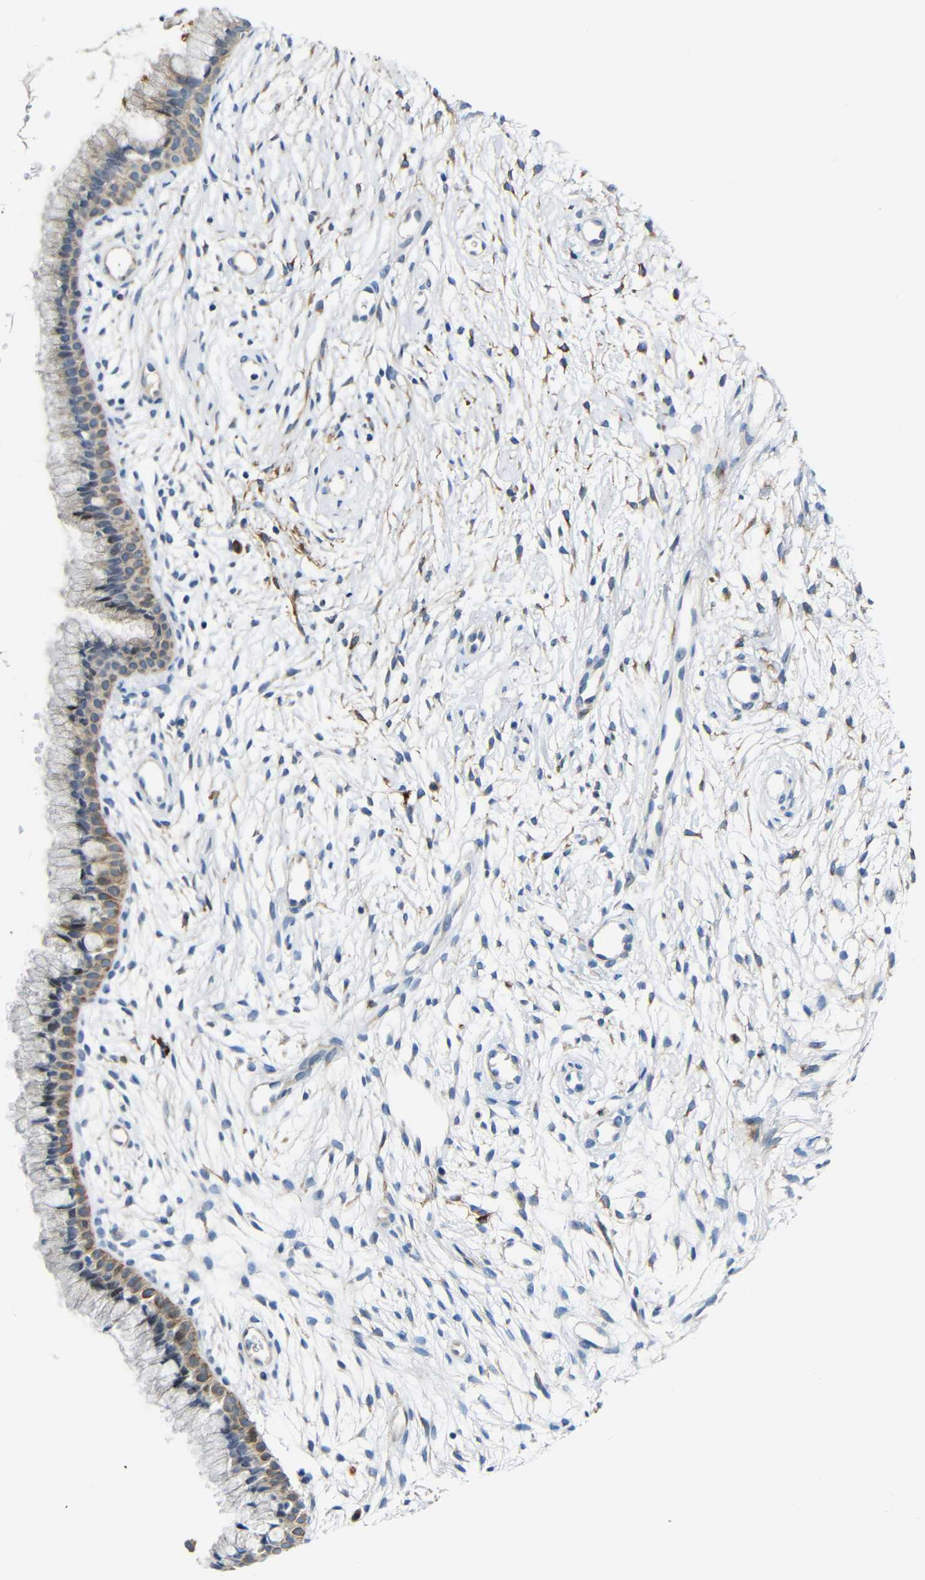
{"staining": {"intensity": "weak", "quantity": ">75%", "location": "cytoplasmic/membranous"}, "tissue": "cervix", "cell_type": "Glandular cells", "image_type": "normal", "snomed": [{"axis": "morphology", "description": "Normal tissue, NOS"}, {"axis": "topography", "description": "Cervix"}], "caption": "Protein analysis of normal cervix exhibits weak cytoplasmic/membranous staining in approximately >75% of glandular cells. Using DAB (brown) and hematoxylin (blue) stains, captured at high magnification using brightfield microscopy.", "gene": "DCLK1", "patient": {"sex": "female", "age": 39}}